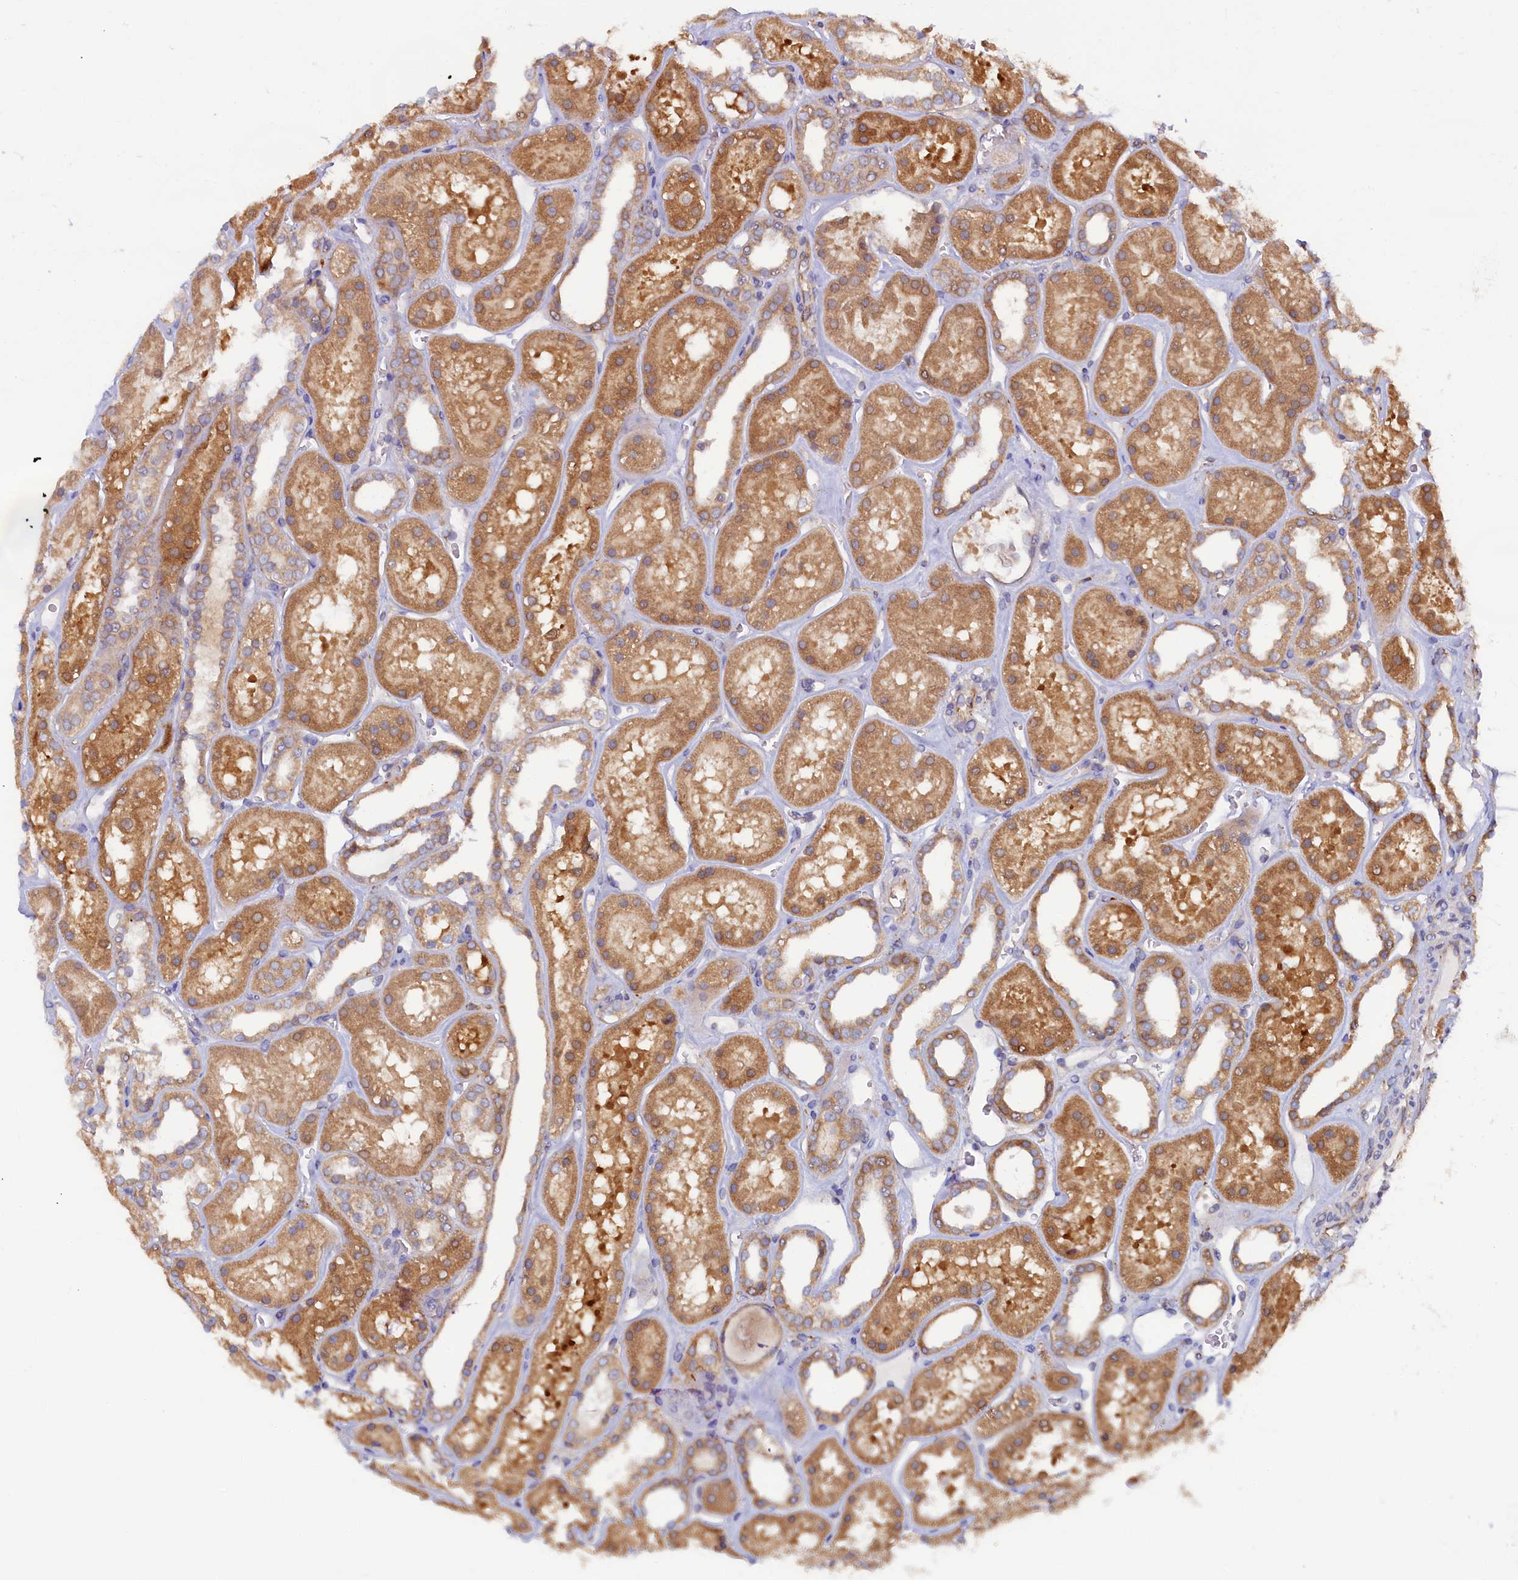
{"staining": {"intensity": "weak", "quantity": "25%-75%", "location": "cytoplasmic/membranous"}, "tissue": "kidney", "cell_type": "Cells in glomeruli", "image_type": "normal", "snomed": [{"axis": "morphology", "description": "Normal tissue, NOS"}, {"axis": "topography", "description": "Kidney"}], "caption": "Immunohistochemistry of benign kidney displays low levels of weak cytoplasmic/membranous positivity in about 25%-75% of cells in glomeruli. (brown staining indicates protein expression, while blue staining denotes nuclei).", "gene": "STX12", "patient": {"sex": "female", "age": 41}}